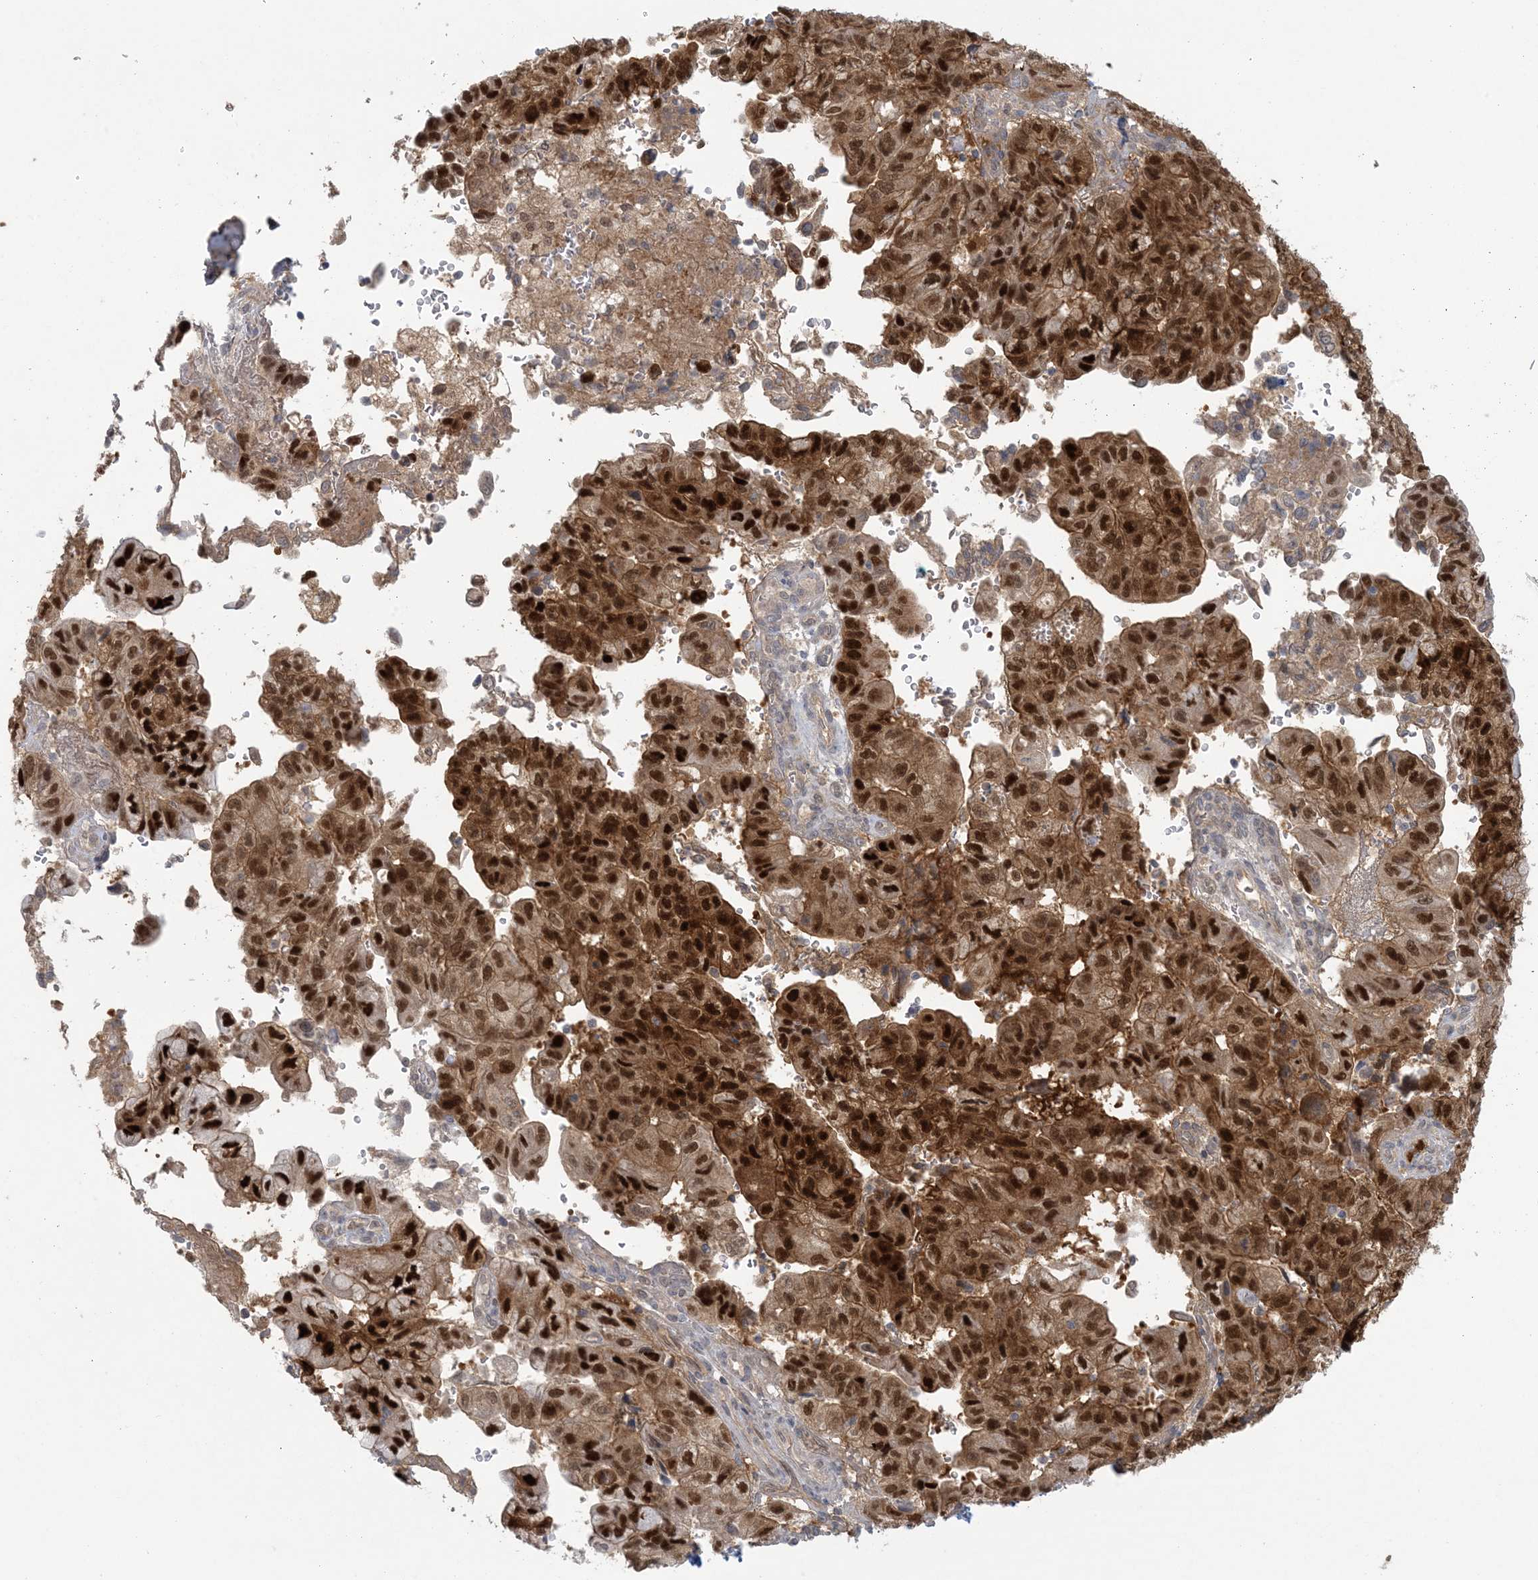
{"staining": {"intensity": "strong", "quantity": ">75%", "location": "cytoplasmic/membranous,nuclear"}, "tissue": "pancreatic cancer", "cell_type": "Tumor cells", "image_type": "cancer", "snomed": [{"axis": "morphology", "description": "Adenocarcinoma, NOS"}, {"axis": "topography", "description": "Pancreas"}], "caption": "Adenocarcinoma (pancreatic) stained for a protein (brown) demonstrates strong cytoplasmic/membranous and nuclear positive expression in approximately >75% of tumor cells.", "gene": "NRBP2", "patient": {"sex": "male", "age": 51}}